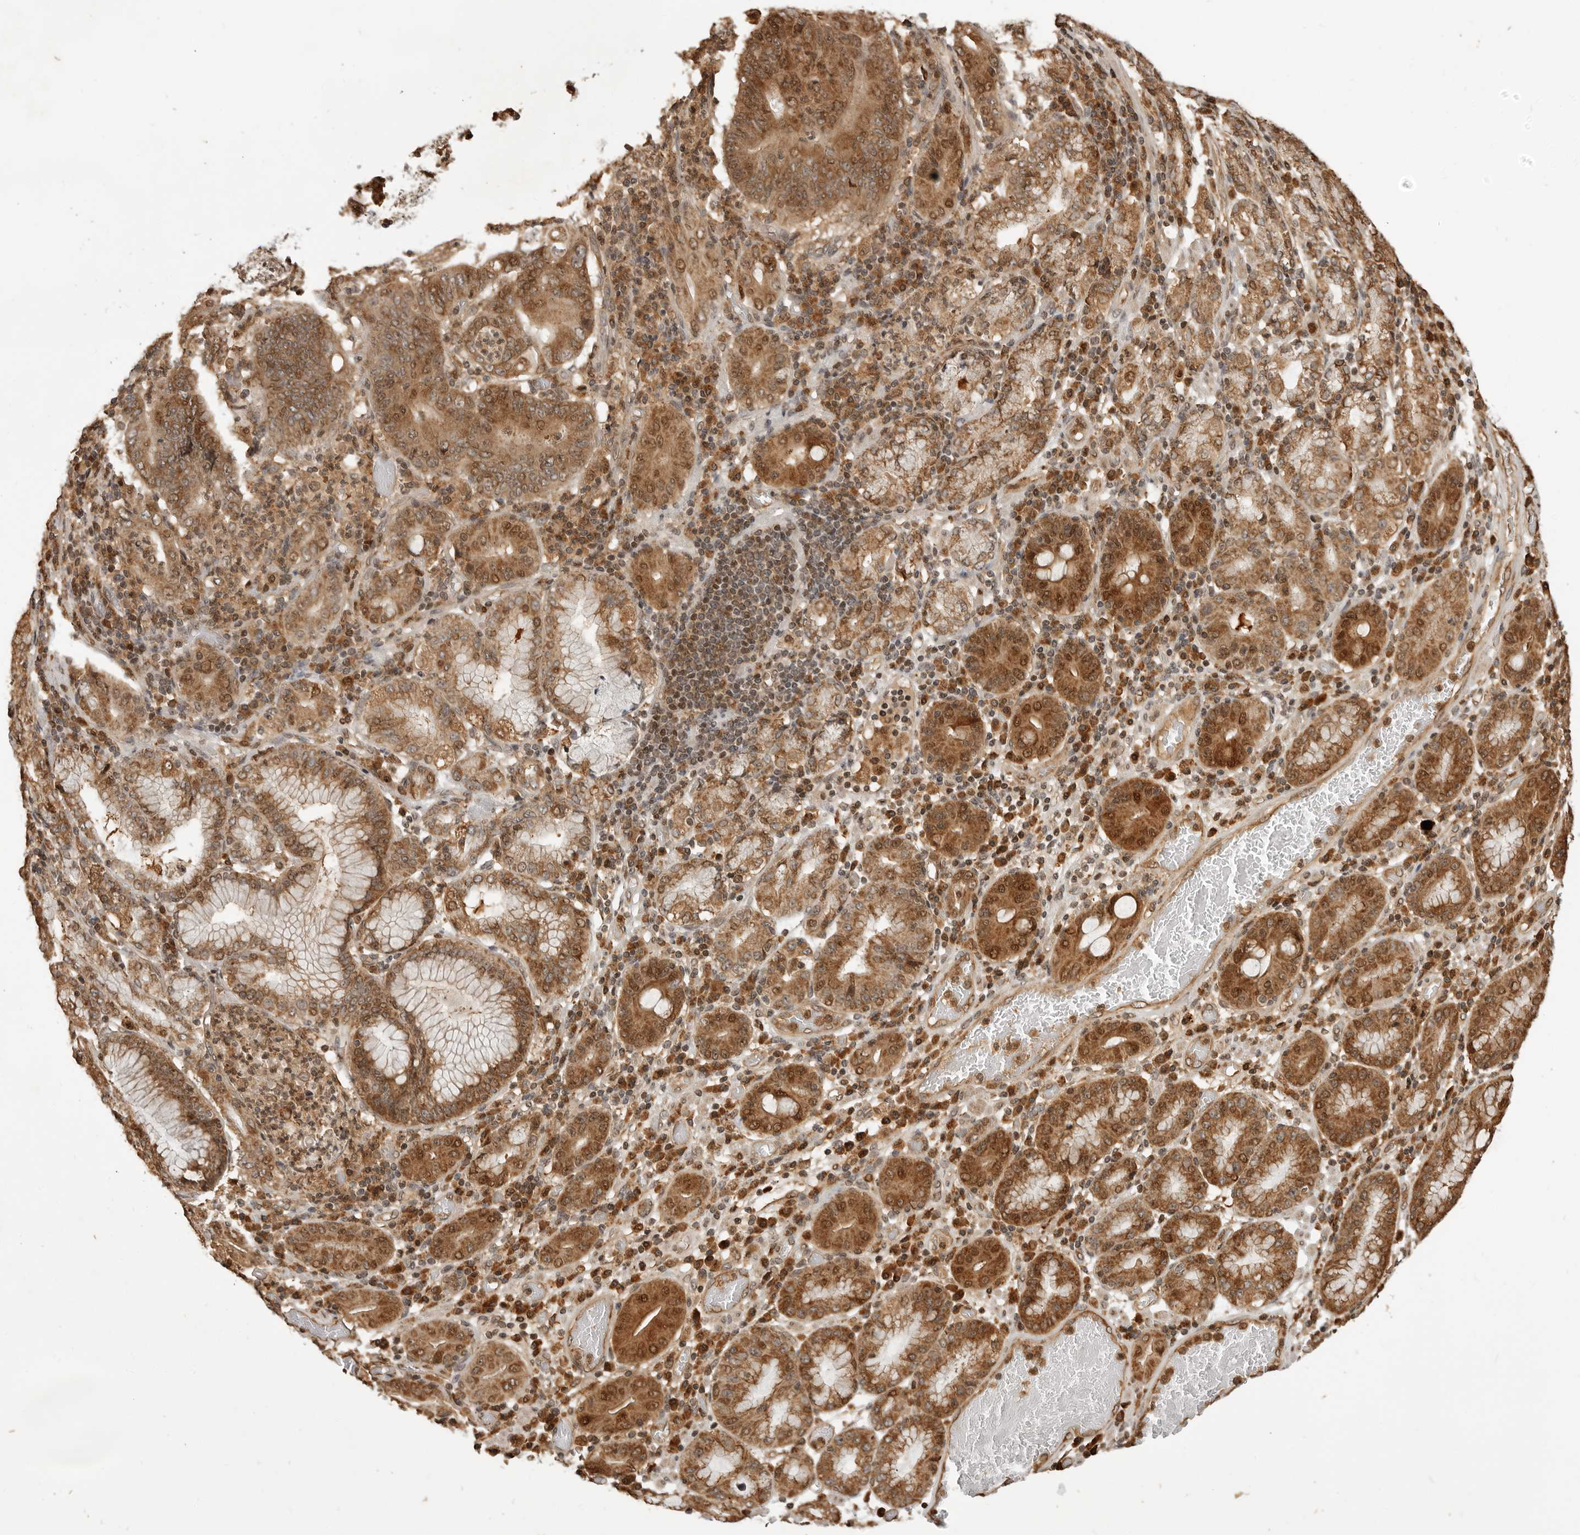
{"staining": {"intensity": "strong", "quantity": ">75%", "location": "cytoplasmic/membranous,nuclear"}, "tissue": "stomach cancer", "cell_type": "Tumor cells", "image_type": "cancer", "snomed": [{"axis": "morphology", "description": "Adenocarcinoma, NOS"}, {"axis": "topography", "description": "Stomach"}], "caption": "An image of stomach adenocarcinoma stained for a protein shows strong cytoplasmic/membranous and nuclear brown staining in tumor cells.", "gene": "BMP2K", "patient": {"sex": "female", "age": 73}}